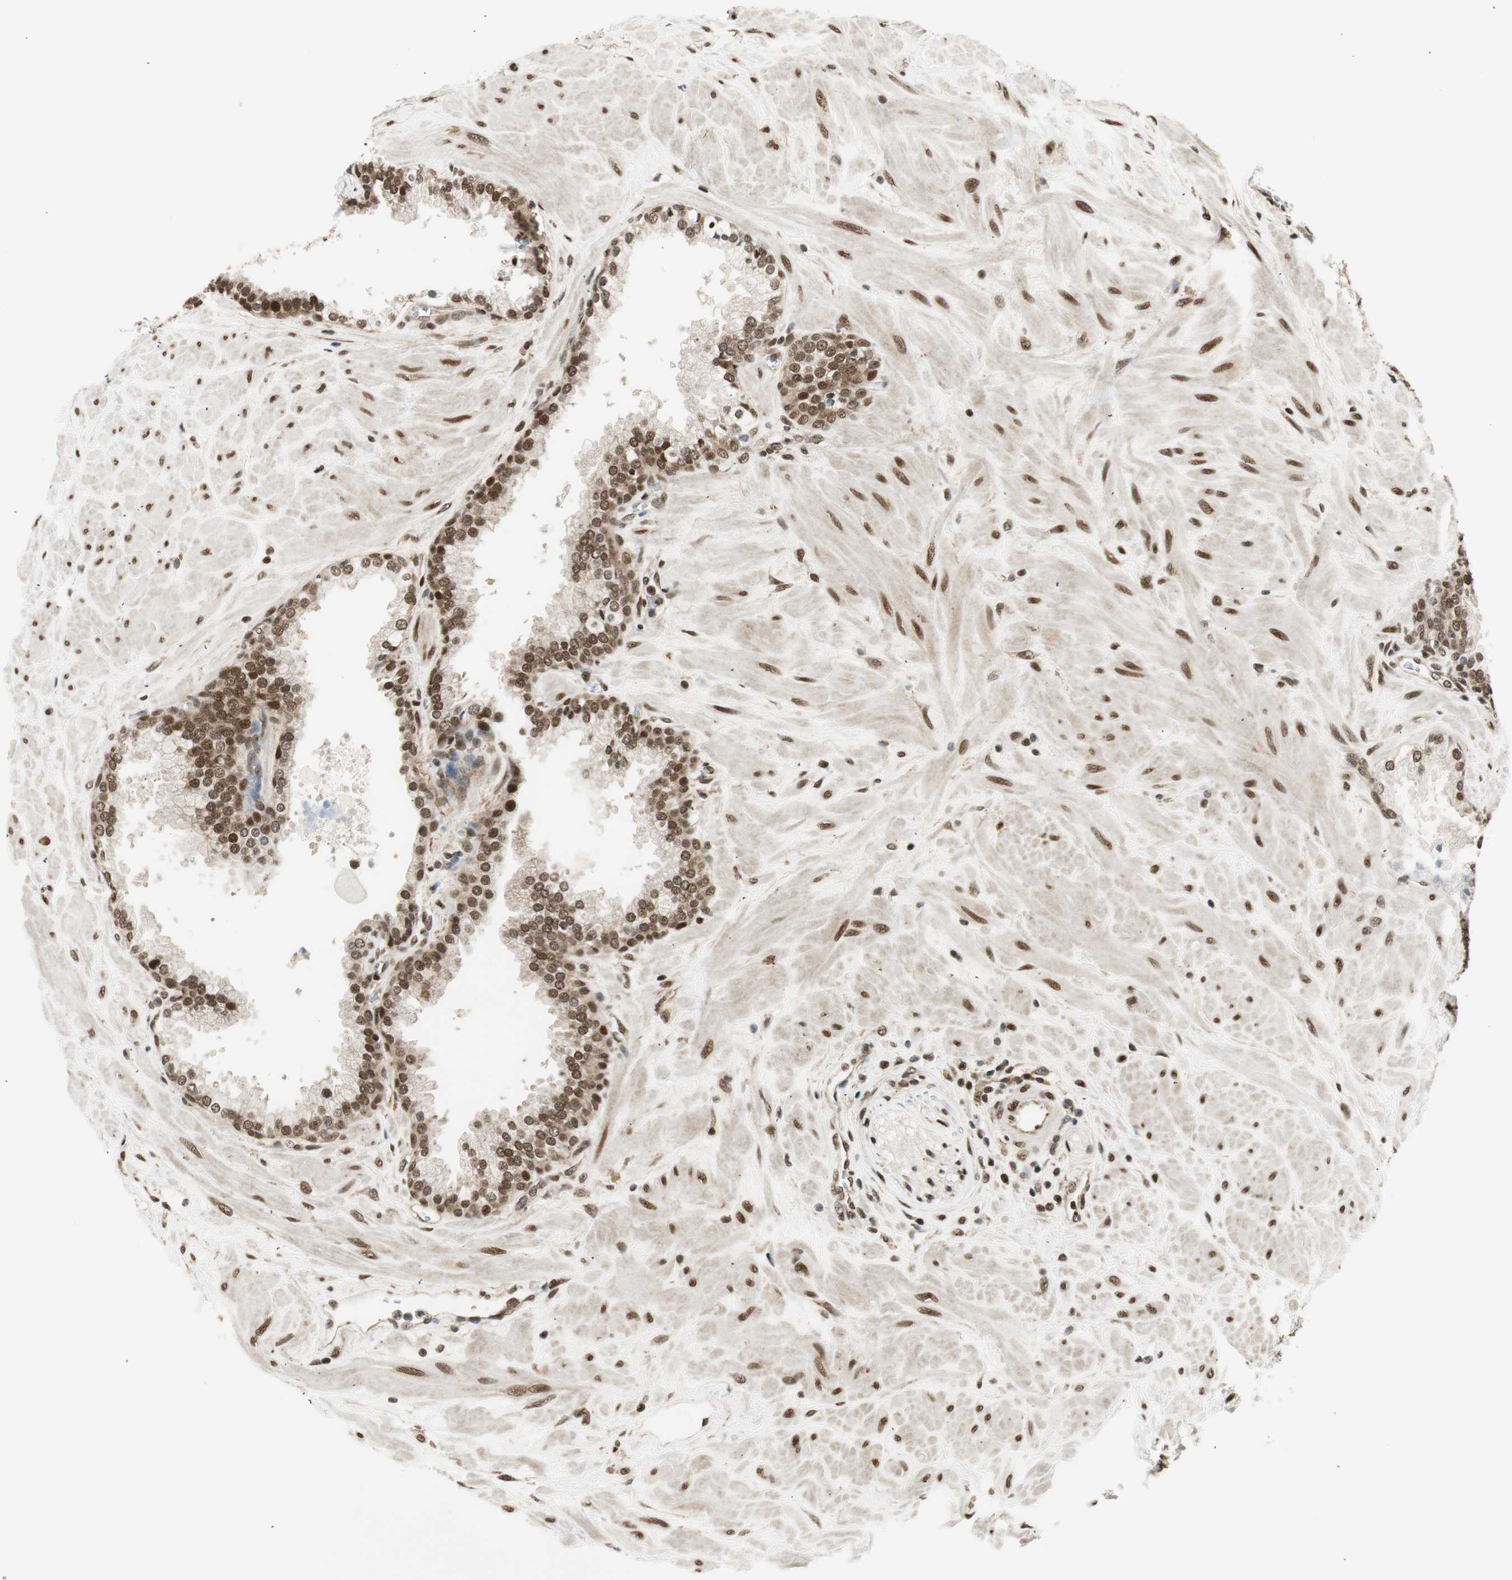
{"staining": {"intensity": "moderate", "quantity": ">75%", "location": "nuclear"}, "tissue": "prostate", "cell_type": "Glandular cells", "image_type": "normal", "snomed": [{"axis": "morphology", "description": "Normal tissue, NOS"}, {"axis": "topography", "description": "Prostate"}], "caption": "Moderate nuclear expression for a protein is present in about >75% of glandular cells of unremarkable prostate using IHC.", "gene": "RING1", "patient": {"sex": "male", "age": 51}}